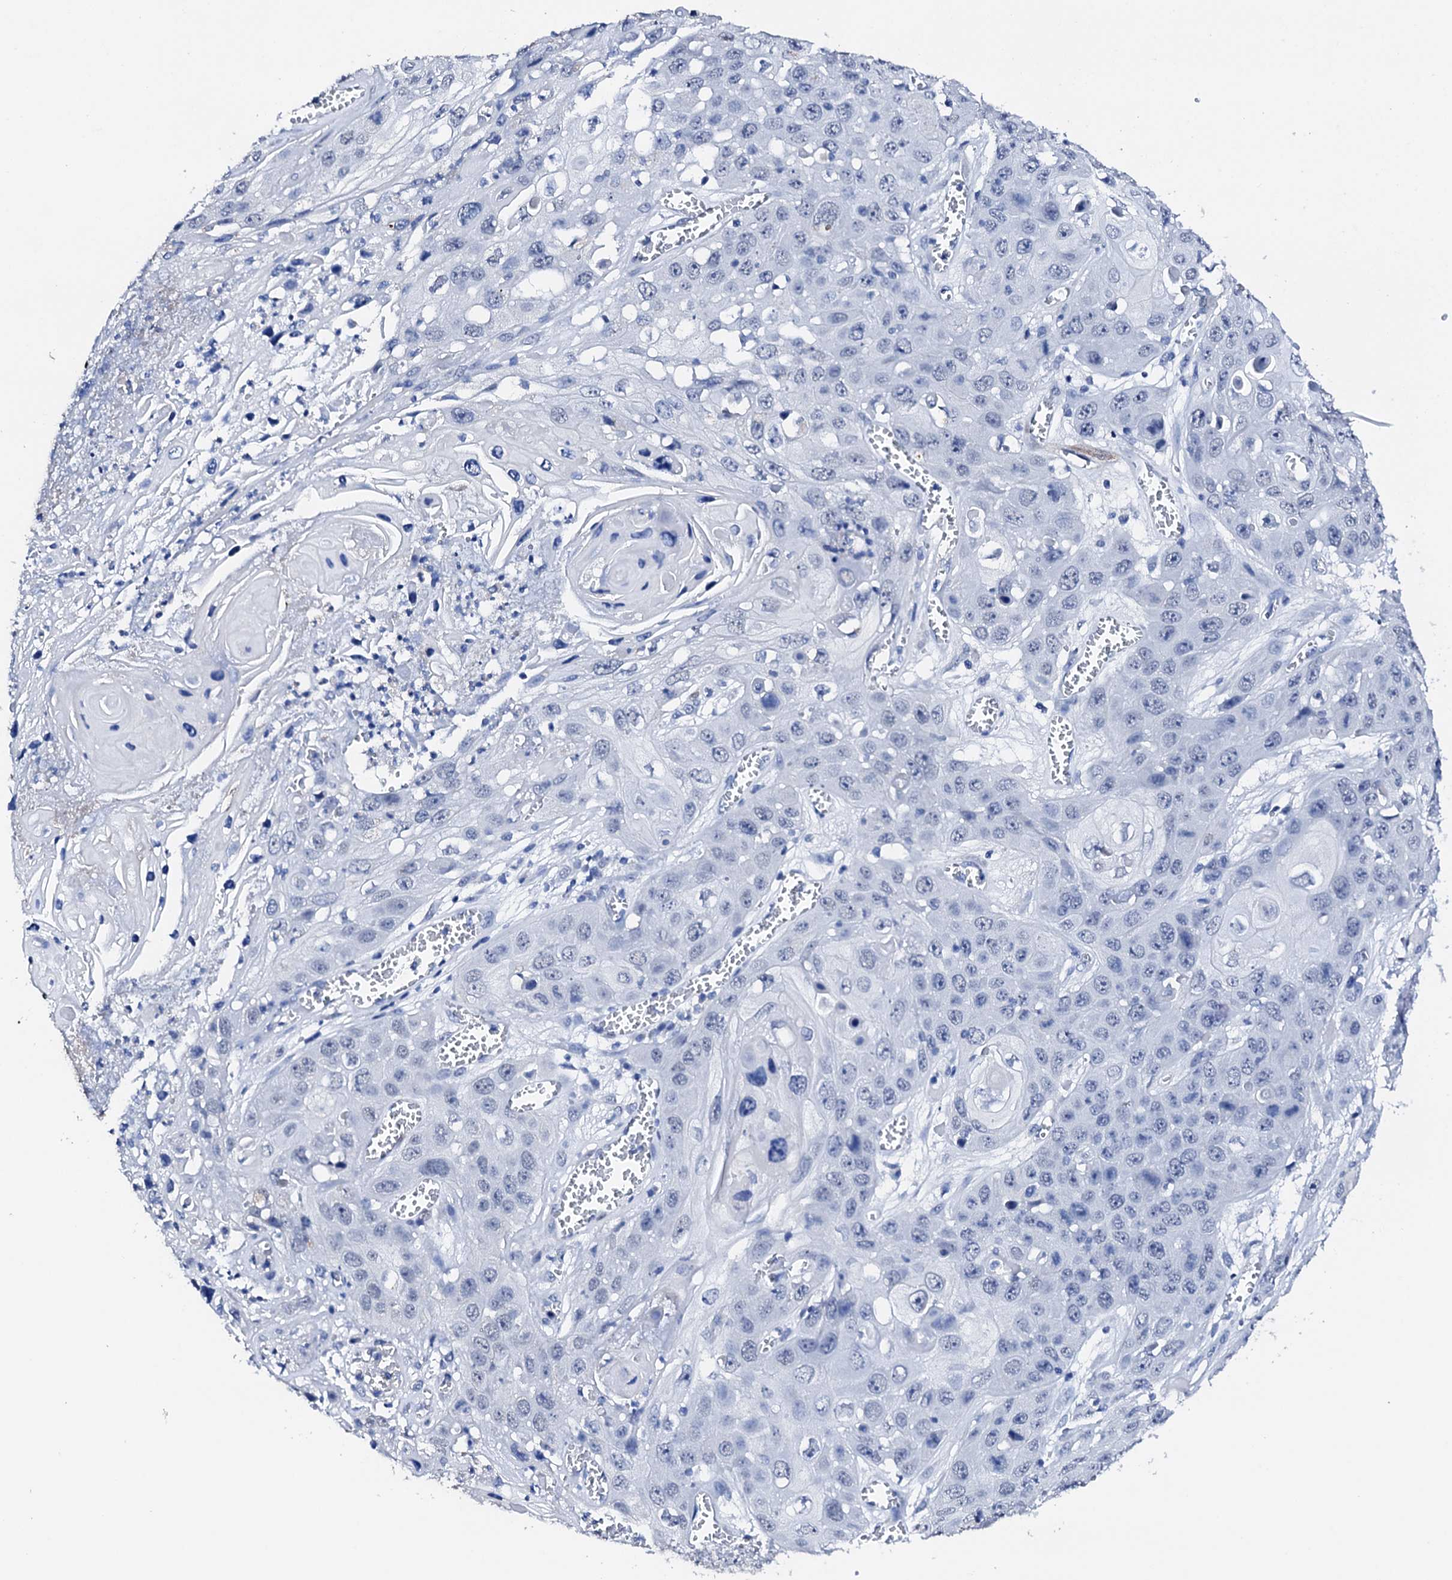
{"staining": {"intensity": "negative", "quantity": "none", "location": "none"}, "tissue": "skin cancer", "cell_type": "Tumor cells", "image_type": "cancer", "snomed": [{"axis": "morphology", "description": "Squamous cell carcinoma, NOS"}, {"axis": "topography", "description": "Skin"}], "caption": "Human skin cancer stained for a protein using IHC shows no positivity in tumor cells.", "gene": "NRIP2", "patient": {"sex": "male", "age": 55}}